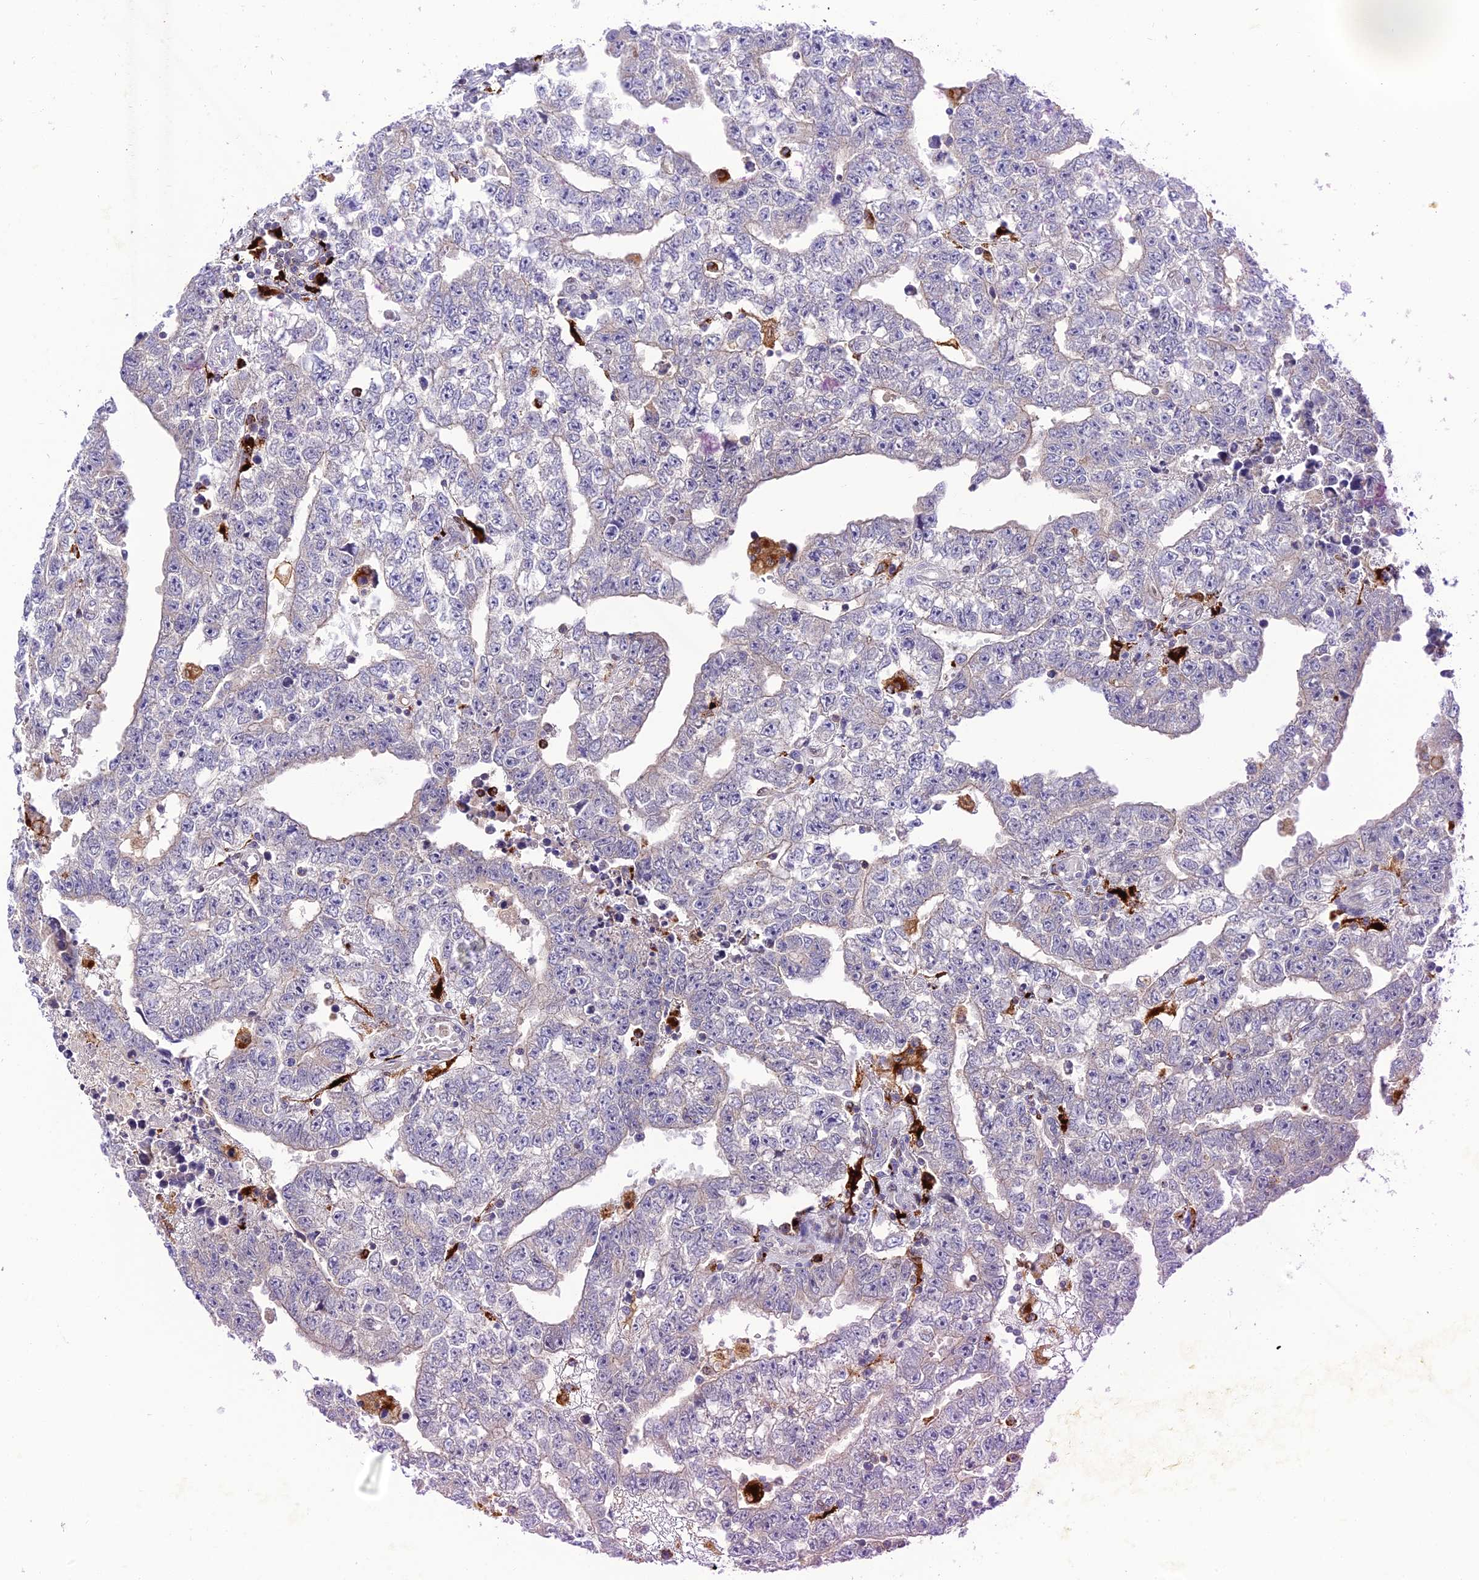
{"staining": {"intensity": "negative", "quantity": "none", "location": "none"}, "tissue": "testis cancer", "cell_type": "Tumor cells", "image_type": "cancer", "snomed": [{"axis": "morphology", "description": "Carcinoma, Embryonal, NOS"}, {"axis": "topography", "description": "Testis"}], "caption": "Immunohistochemistry (IHC) of human testis cancer (embryonal carcinoma) shows no positivity in tumor cells.", "gene": "HIC1", "patient": {"sex": "male", "age": 25}}